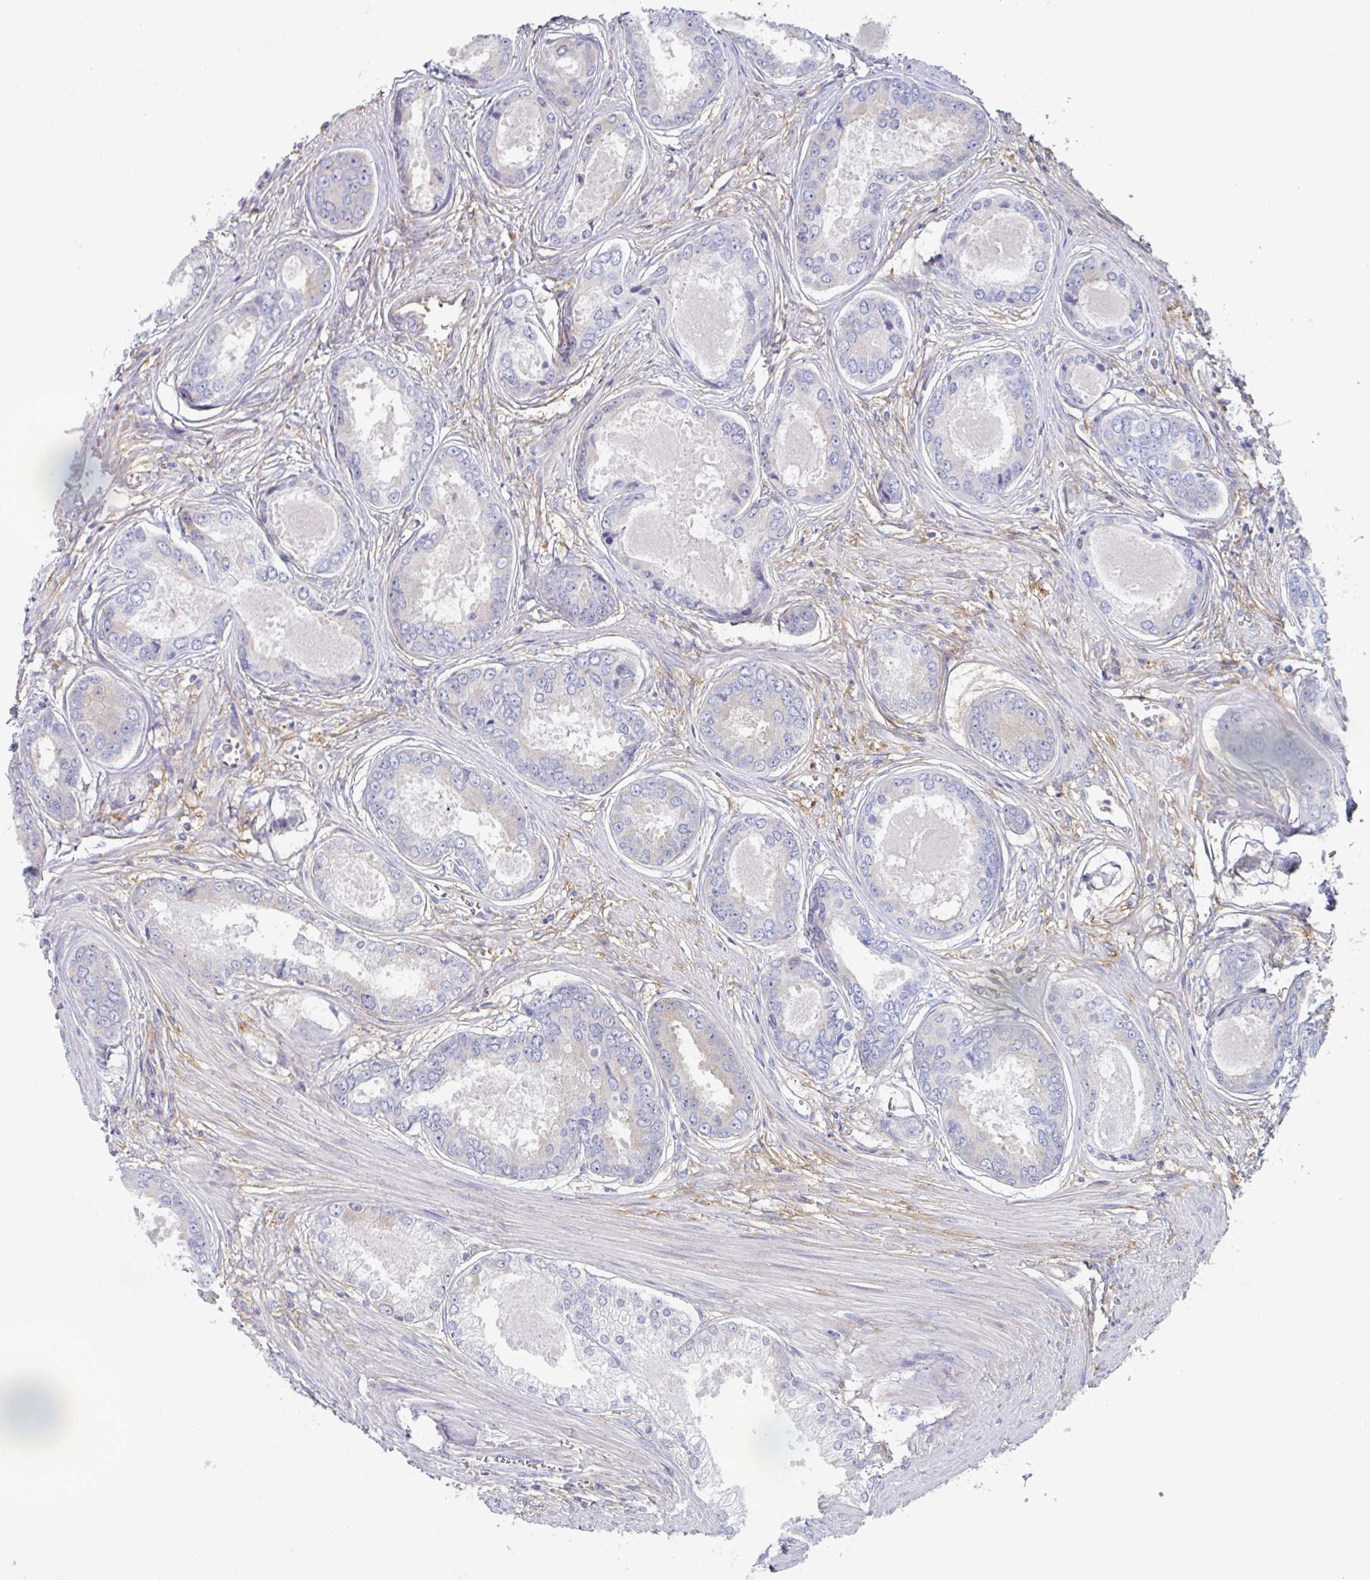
{"staining": {"intensity": "negative", "quantity": "none", "location": "none"}, "tissue": "prostate cancer", "cell_type": "Tumor cells", "image_type": "cancer", "snomed": [{"axis": "morphology", "description": "Adenocarcinoma, Low grade"}, {"axis": "topography", "description": "Prostate"}], "caption": "This is an immunohistochemistry photomicrograph of human prostate cancer (adenocarcinoma (low-grade)). There is no expression in tumor cells.", "gene": "AMPD2", "patient": {"sex": "male", "age": 68}}